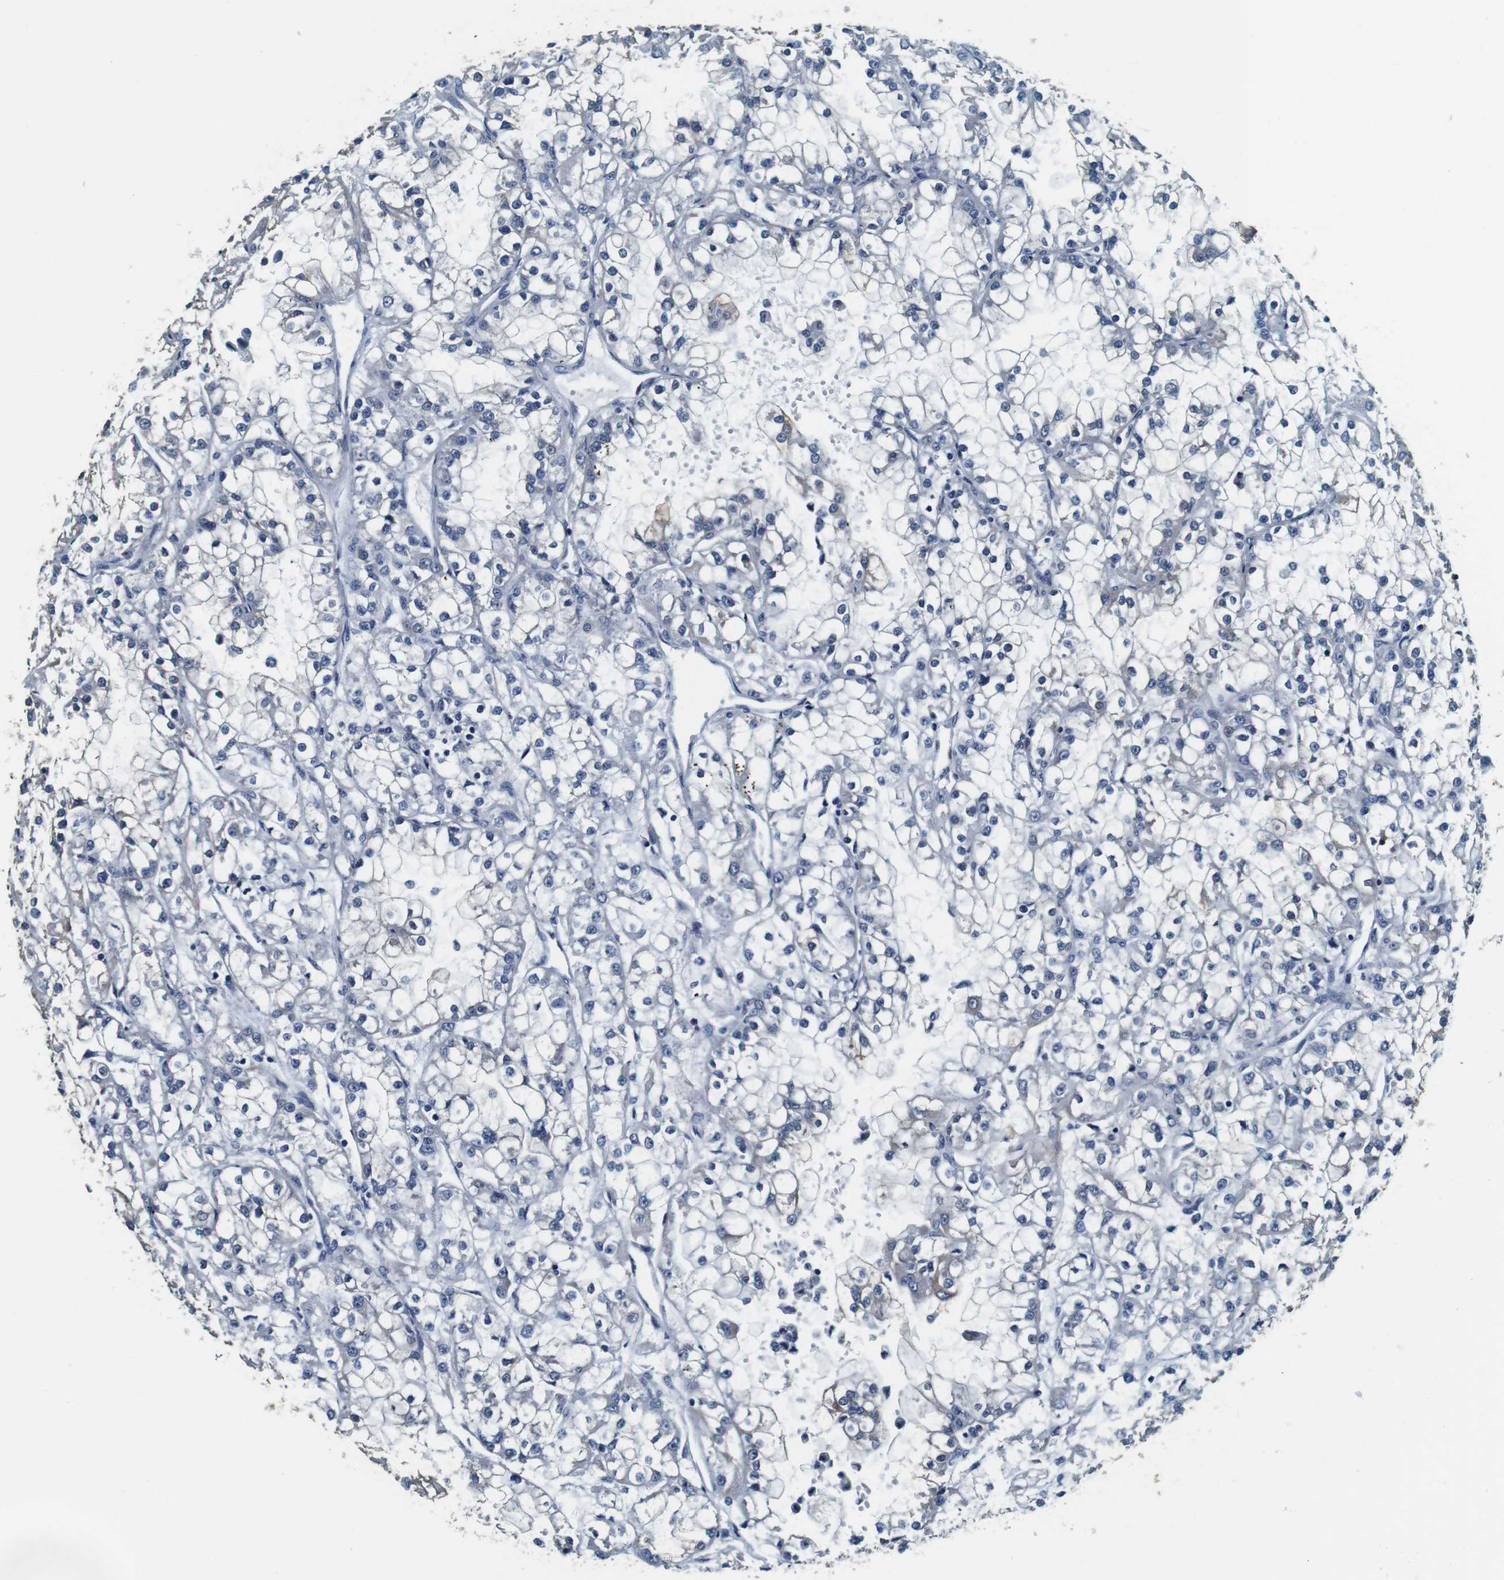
{"staining": {"intensity": "negative", "quantity": "none", "location": "none"}, "tissue": "renal cancer", "cell_type": "Tumor cells", "image_type": "cancer", "snomed": [{"axis": "morphology", "description": "Adenocarcinoma, NOS"}, {"axis": "topography", "description": "Kidney"}], "caption": "This is an IHC histopathology image of human adenocarcinoma (renal). There is no expression in tumor cells.", "gene": "GJE1", "patient": {"sex": "female", "age": 52}}